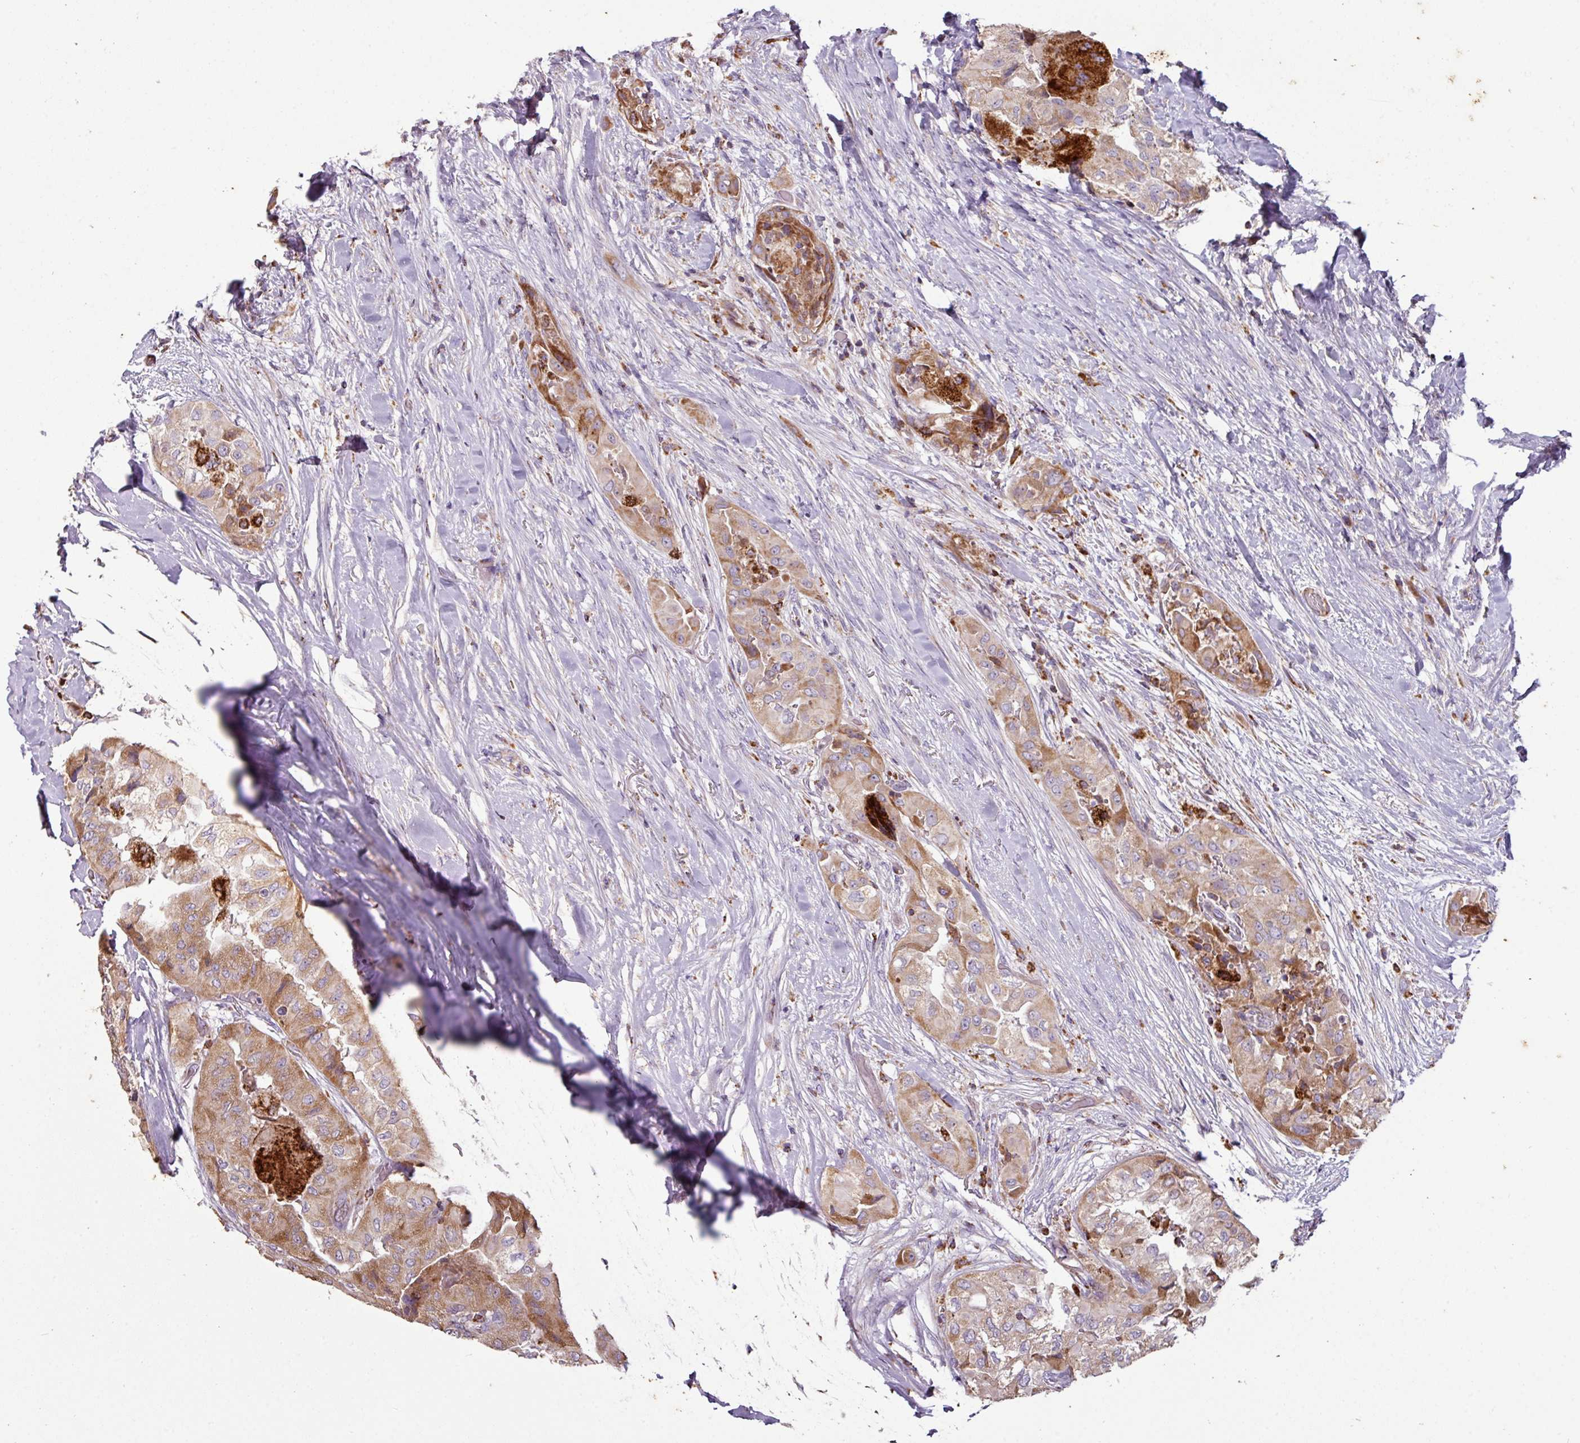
{"staining": {"intensity": "moderate", "quantity": ">75%", "location": "cytoplasmic/membranous"}, "tissue": "thyroid cancer", "cell_type": "Tumor cells", "image_type": "cancer", "snomed": [{"axis": "morphology", "description": "Normal tissue, NOS"}, {"axis": "morphology", "description": "Papillary adenocarcinoma, NOS"}, {"axis": "topography", "description": "Thyroid gland"}], "caption": "Papillary adenocarcinoma (thyroid) was stained to show a protein in brown. There is medium levels of moderate cytoplasmic/membranous positivity in approximately >75% of tumor cells. (DAB IHC, brown staining for protein, blue staining for nuclei).", "gene": "SQOR", "patient": {"sex": "female", "age": 59}}